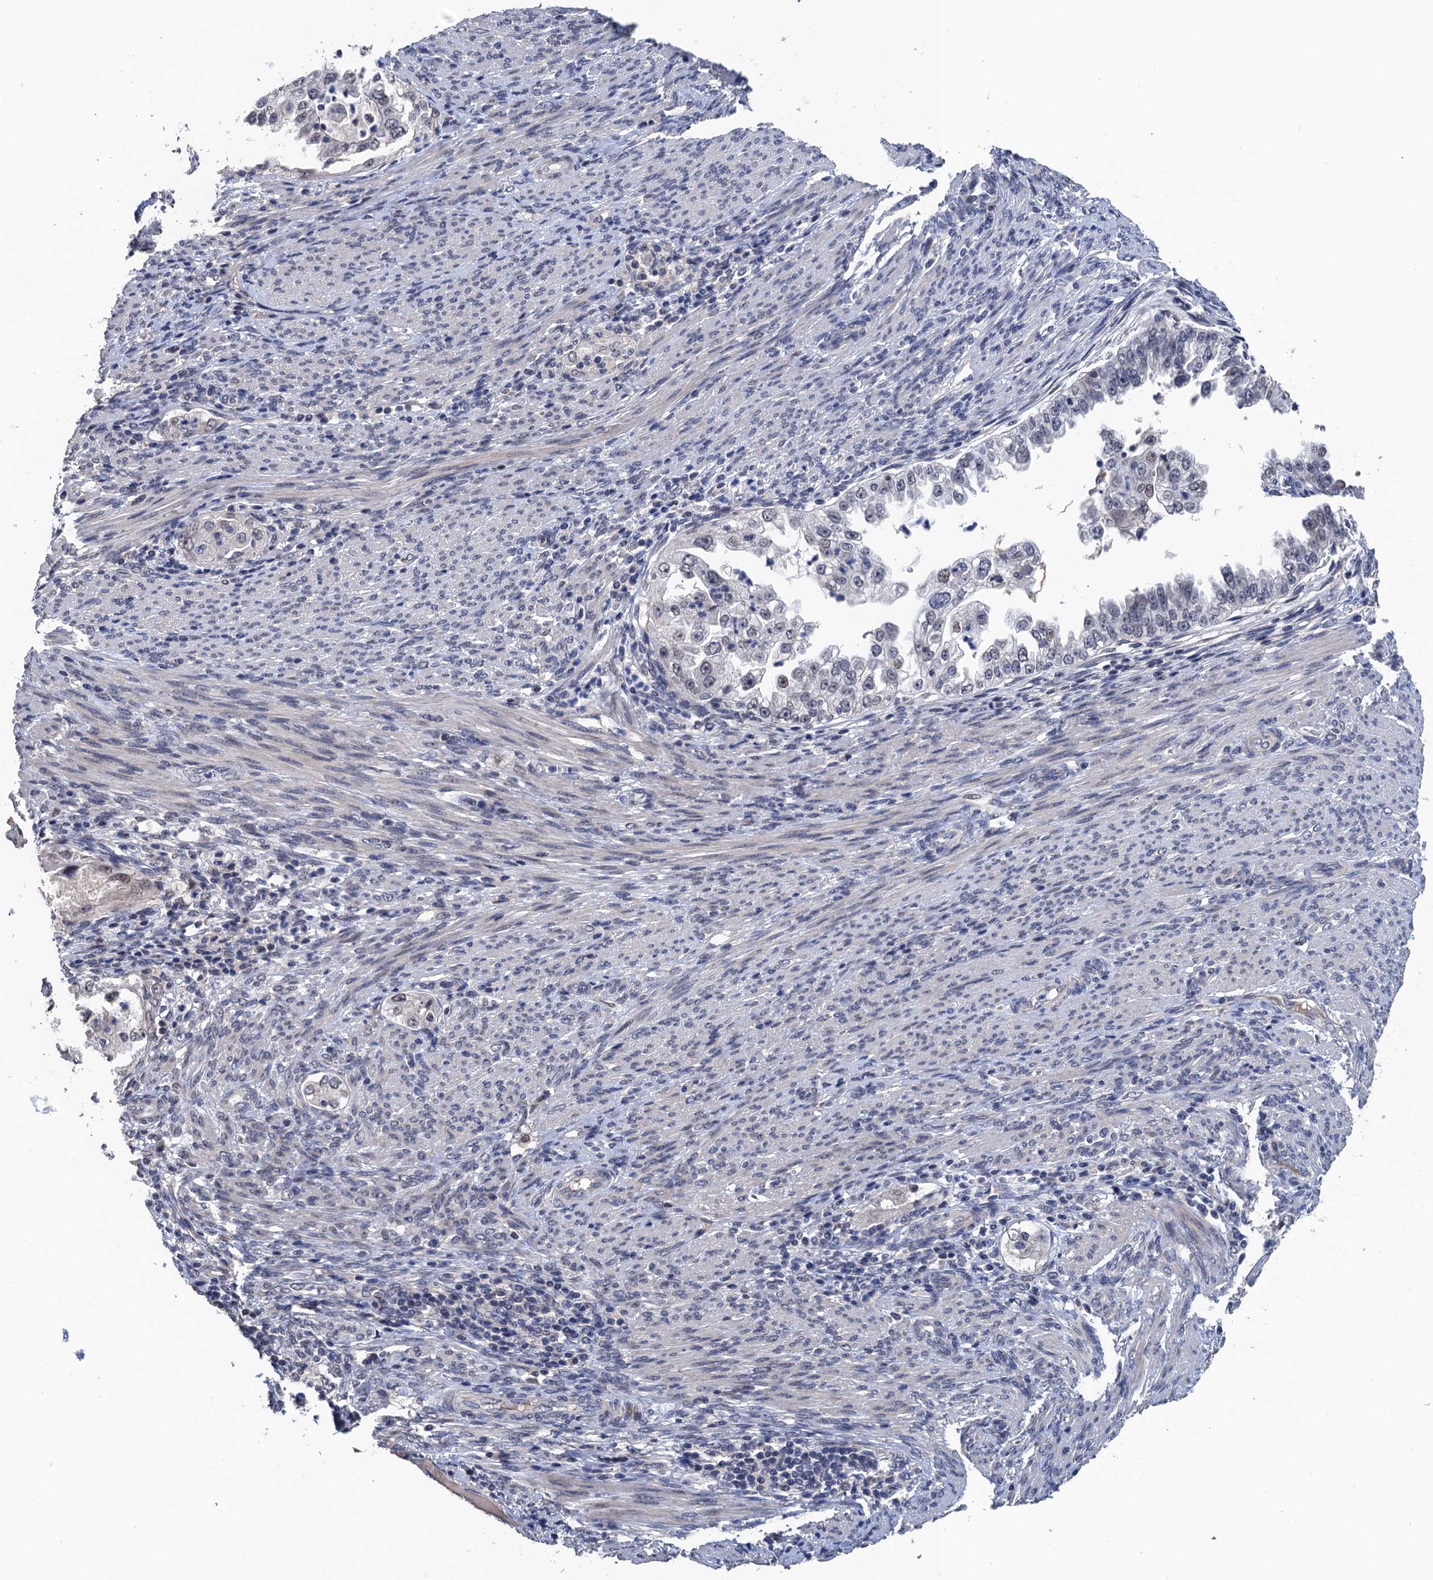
{"staining": {"intensity": "moderate", "quantity": "<25%", "location": "nuclear"}, "tissue": "endometrial cancer", "cell_type": "Tumor cells", "image_type": "cancer", "snomed": [{"axis": "morphology", "description": "Adenocarcinoma, NOS"}, {"axis": "topography", "description": "Endometrium"}], "caption": "A brown stain shows moderate nuclear staining of a protein in human endometrial cancer (adenocarcinoma) tumor cells.", "gene": "ART5", "patient": {"sex": "female", "age": 85}}